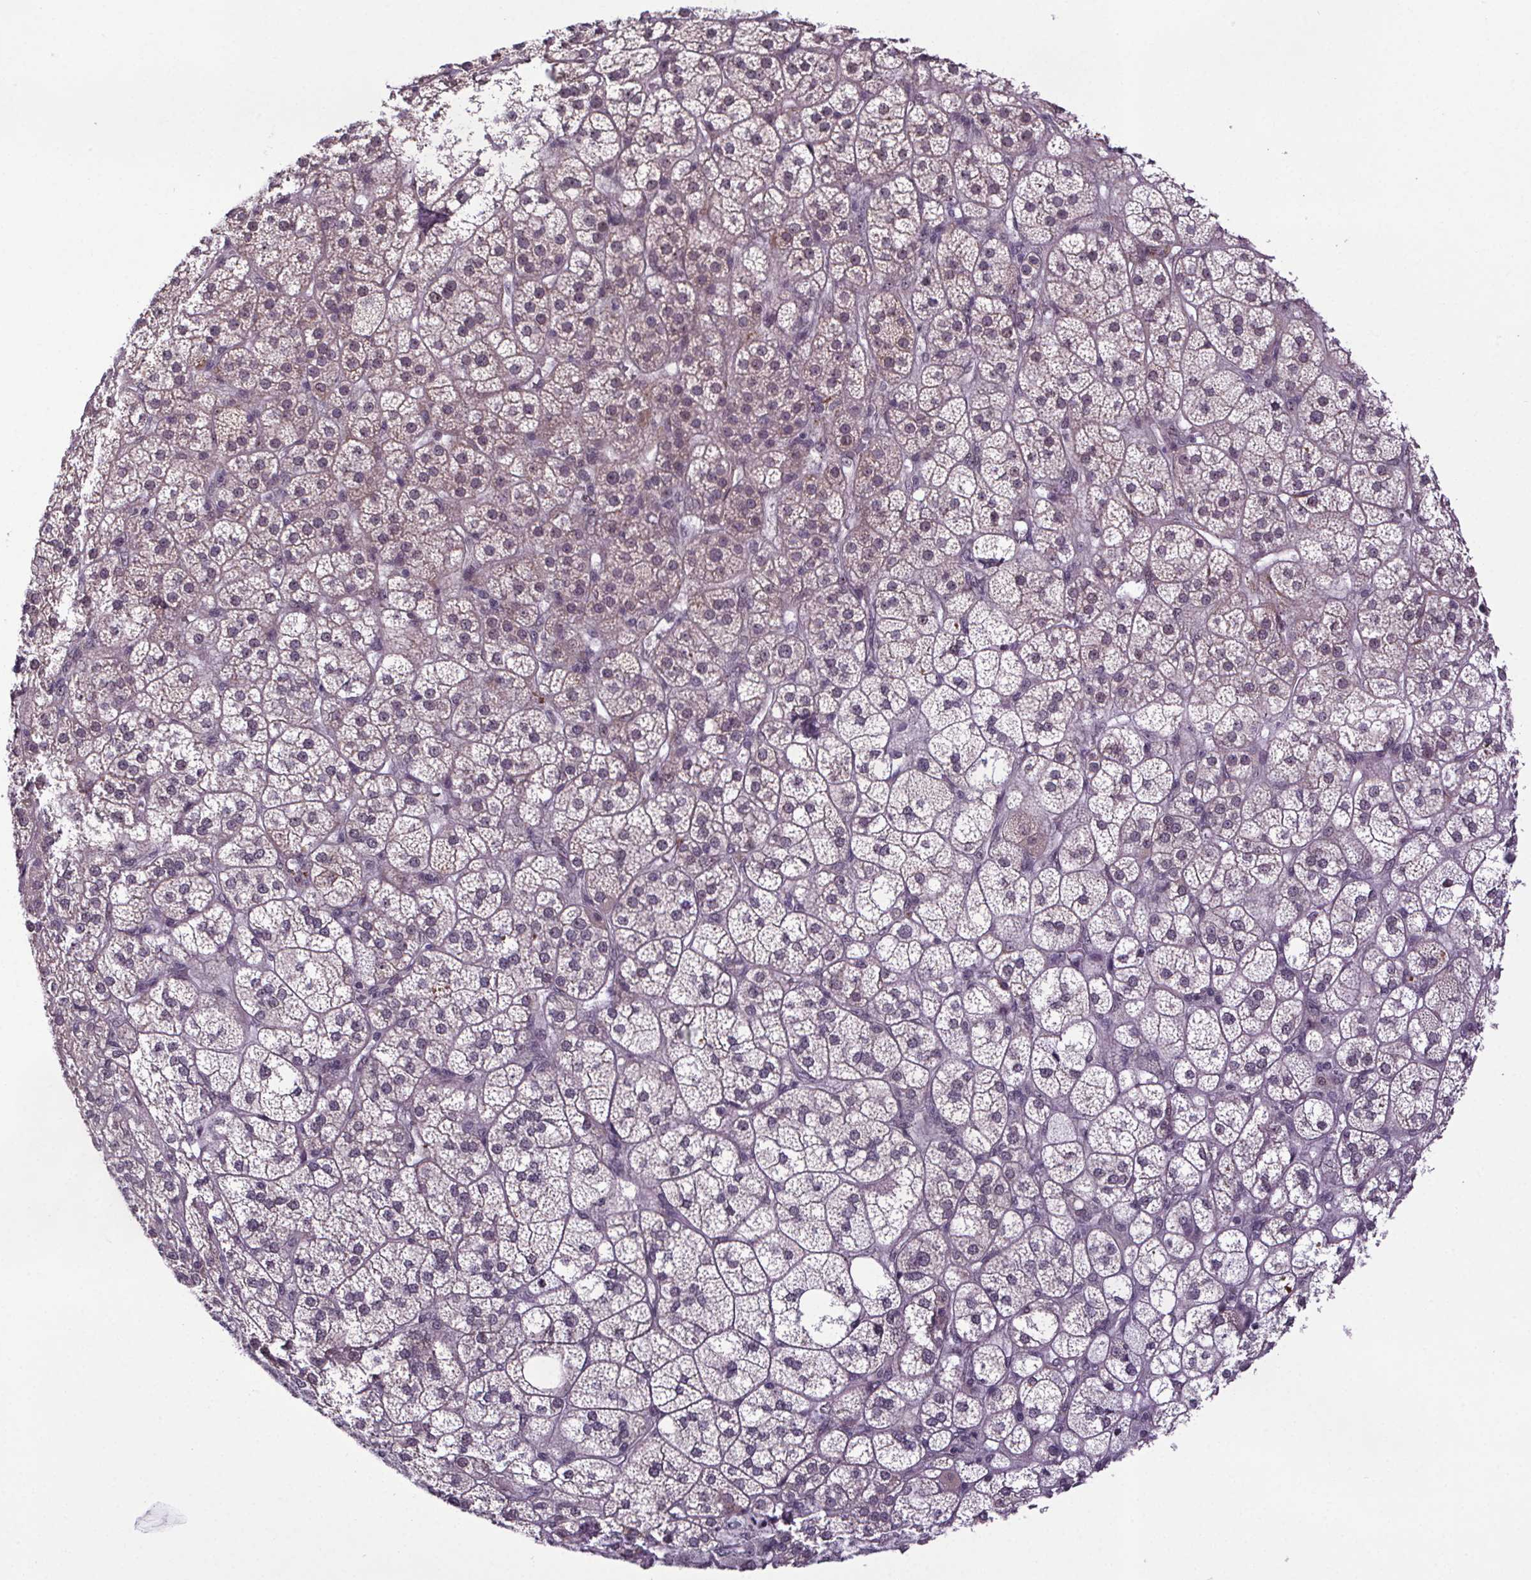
{"staining": {"intensity": "weak", "quantity": "25%-75%", "location": "cytoplasmic/membranous,nuclear"}, "tissue": "adrenal gland", "cell_type": "Glandular cells", "image_type": "normal", "snomed": [{"axis": "morphology", "description": "Normal tissue, NOS"}, {"axis": "topography", "description": "Adrenal gland"}], "caption": "The micrograph displays immunohistochemical staining of normal adrenal gland. There is weak cytoplasmic/membranous,nuclear expression is identified in about 25%-75% of glandular cells.", "gene": "ATMIN", "patient": {"sex": "female", "age": 60}}